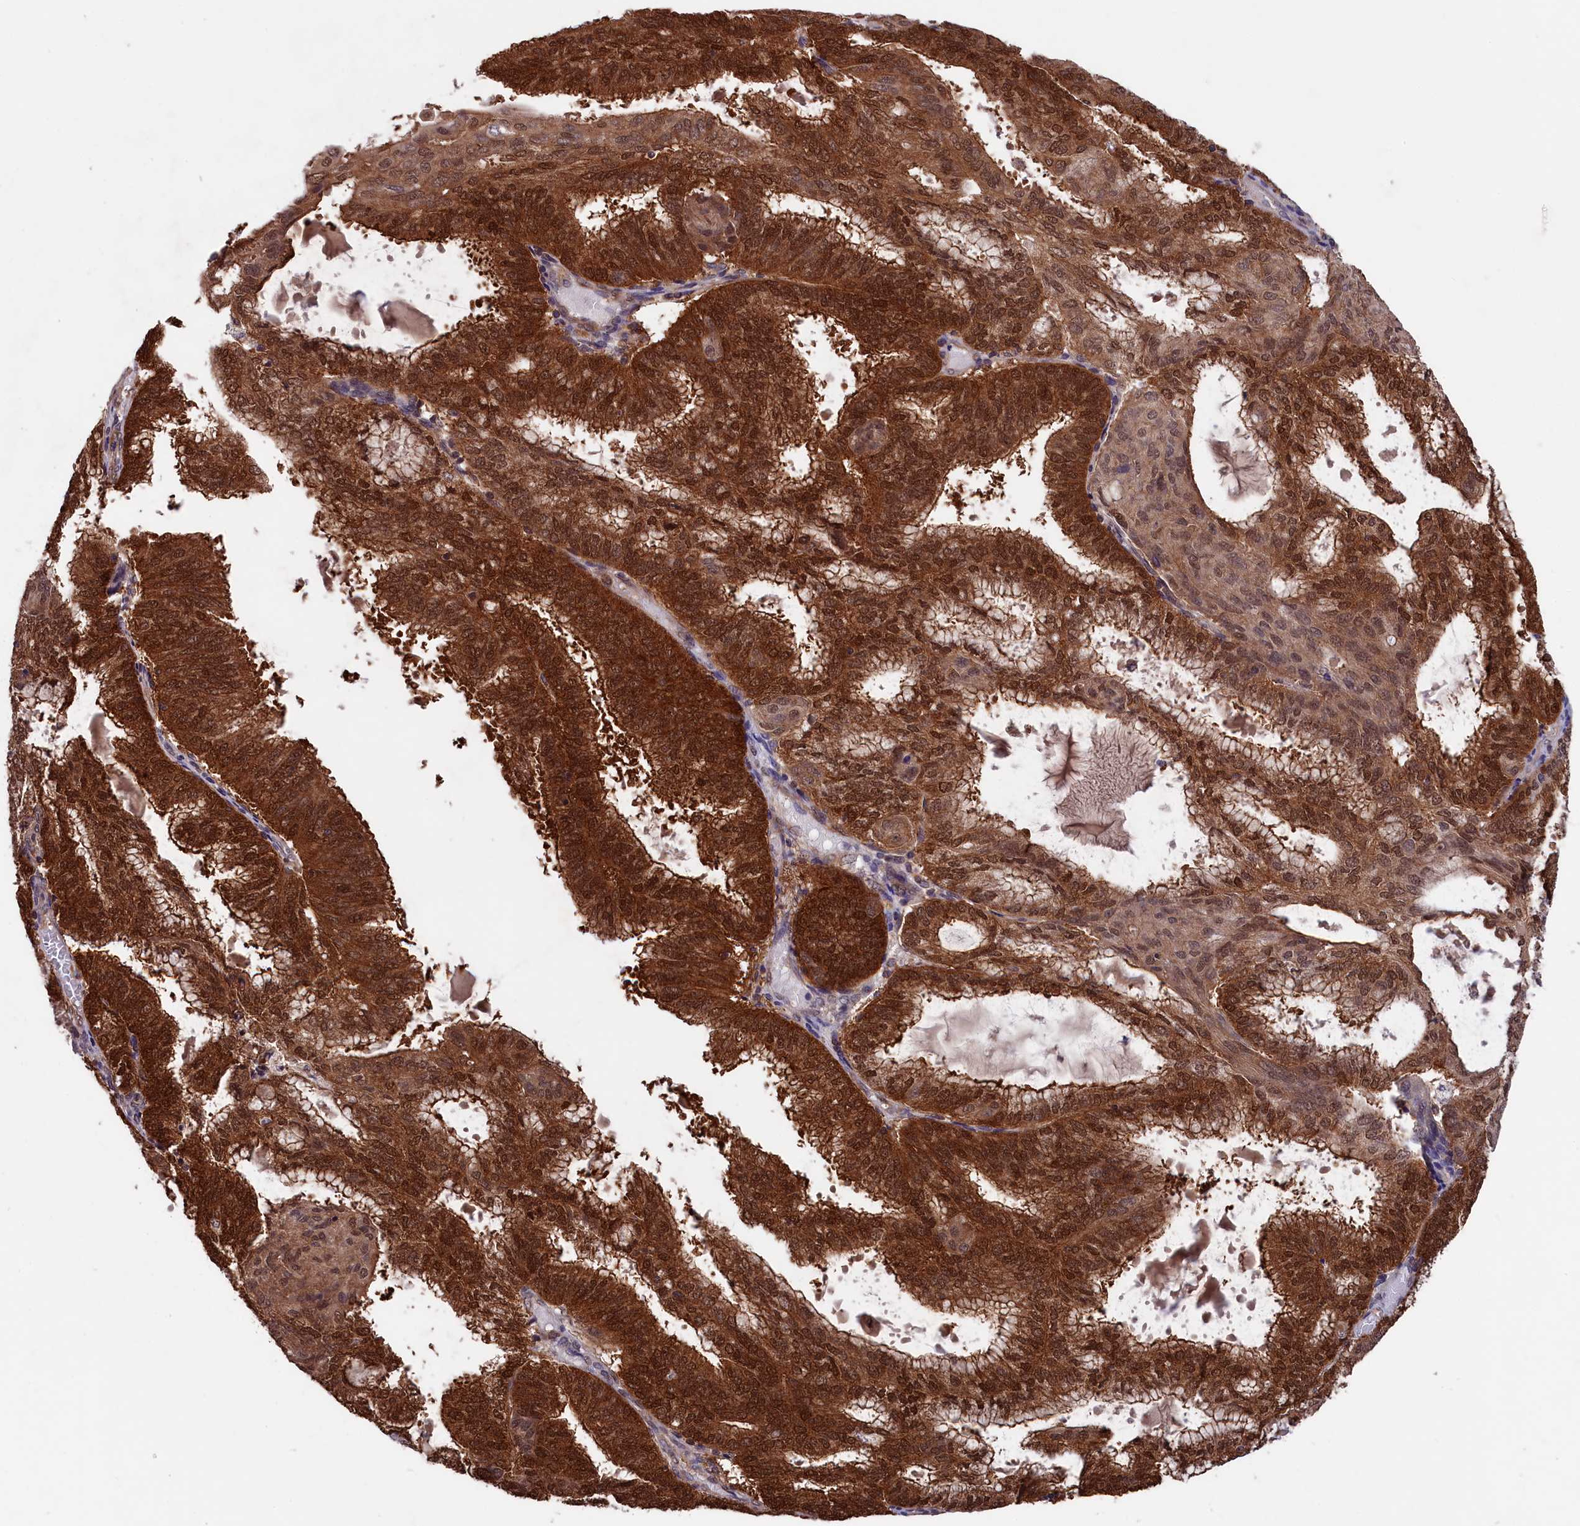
{"staining": {"intensity": "strong", "quantity": ">75%", "location": "cytoplasmic/membranous,nuclear"}, "tissue": "endometrial cancer", "cell_type": "Tumor cells", "image_type": "cancer", "snomed": [{"axis": "morphology", "description": "Adenocarcinoma, NOS"}, {"axis": "topography", "description": "Endometrium"}], "caption": "Immunohistochemistry (IHC) histopathology image of neoplastic tissue: human adenocarcinoma (endometrial) stained using immunohistochemistry (IHC) shows high levels of strong protein expression localized specifically in the cytoplasmic/membranous and nuclear of tumor cells, appearing as a cytoplasmic/membranous and nuclear brown color.", "gene": "JPT2", "patient": {"sex": "female", "age": 49}}